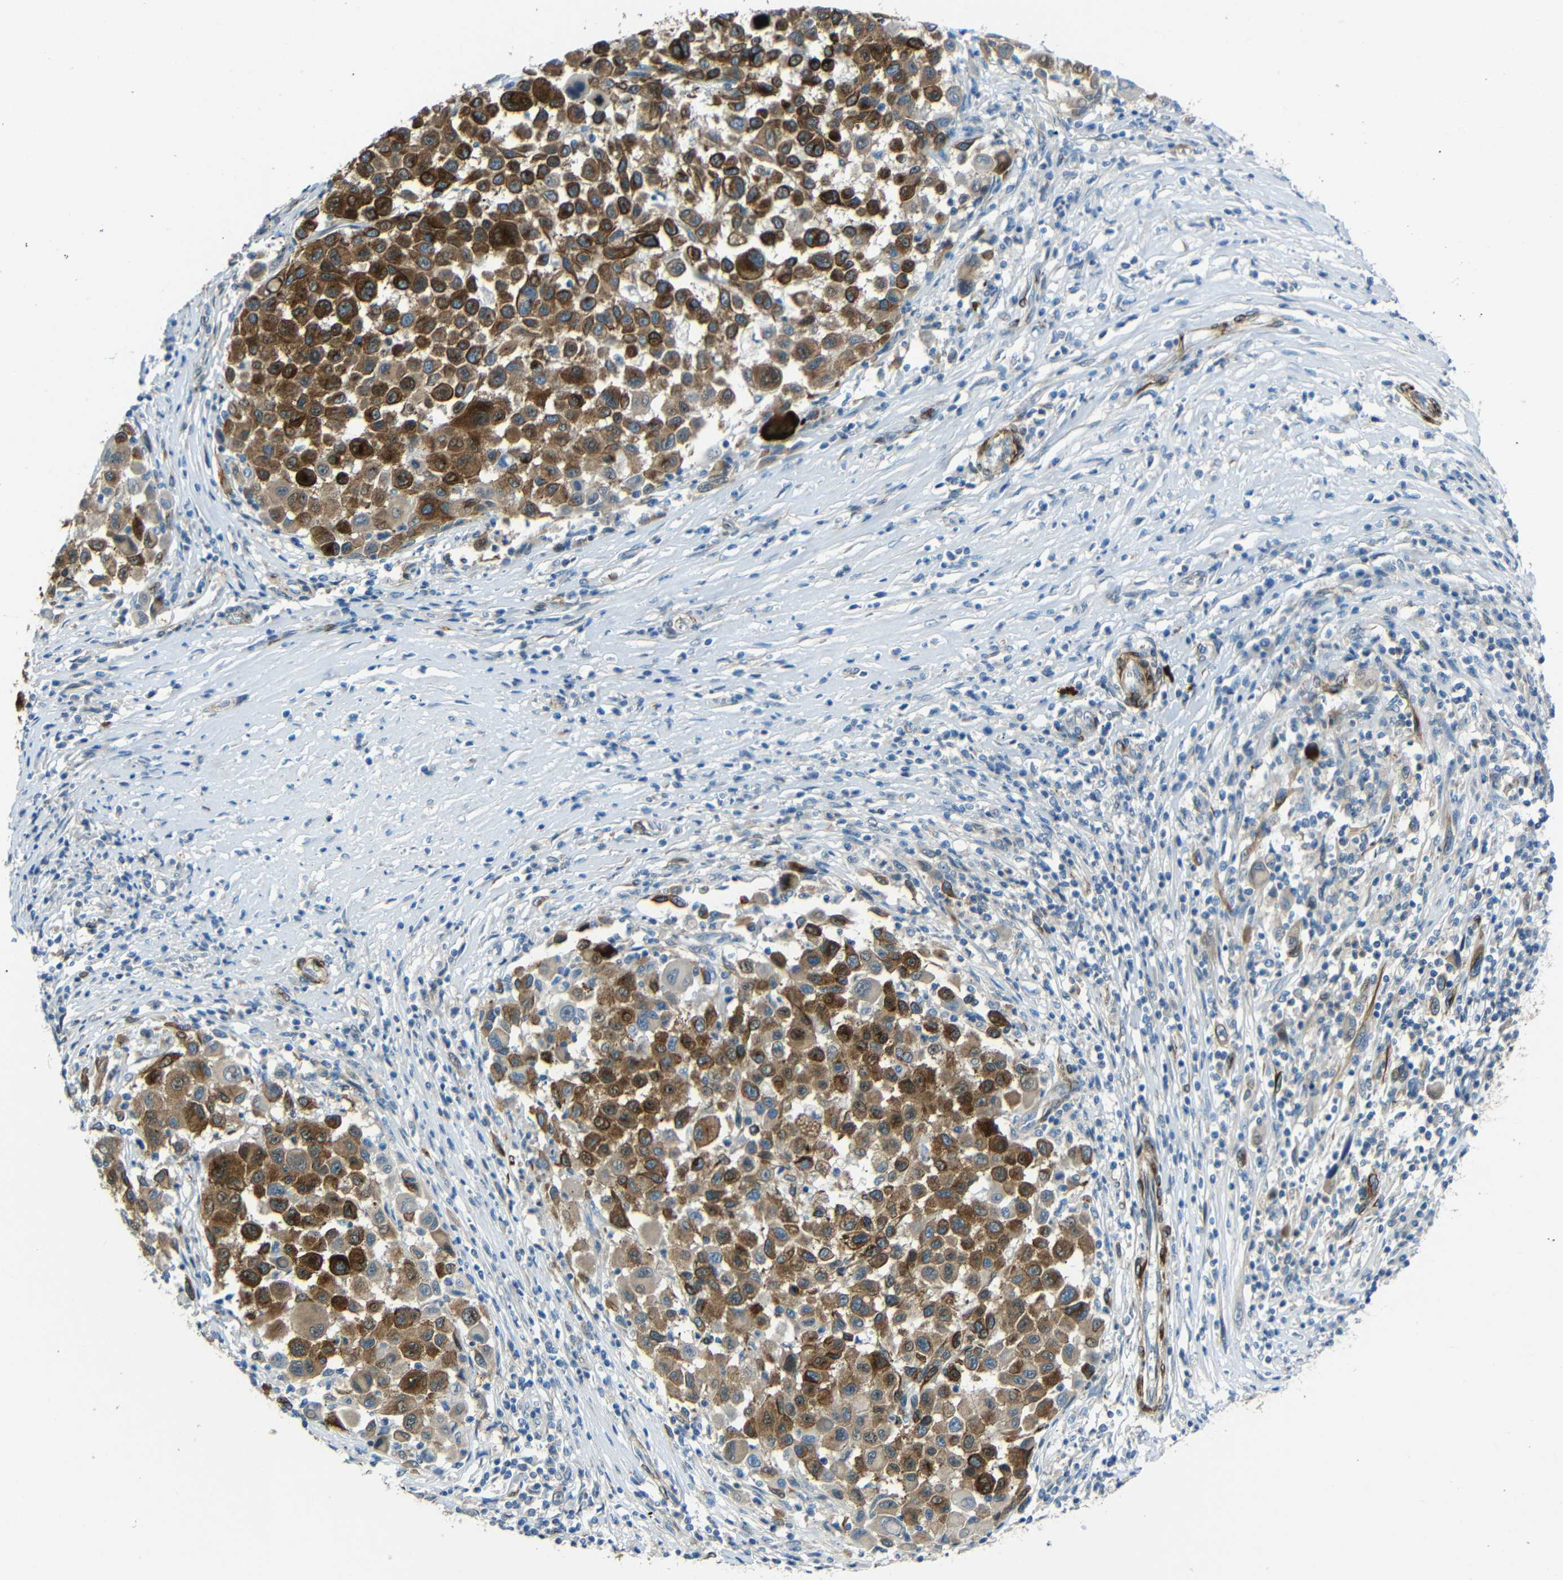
{"staining": {"intensity": "strong", "quantity": ">75%", "location": "cytoplasmic/membranous"}, "tissue": "melanoma", "cell_type": "Tumor cells", "image_type": "cancer", "snomed": [{"axis": "morphology", "description": "Malignant melanoma, Metastatic site"}, {"axis": "topography", "description": "Lymph node"}], "caption": "High-power microscopy captured an IHC histopathology image of melanoma, revealing strong cytoplasmic/membranous expression in approximately >75% of tumor cells.", "gene": "DCLK1", "patient": {"sex": "male", "age": 61}}